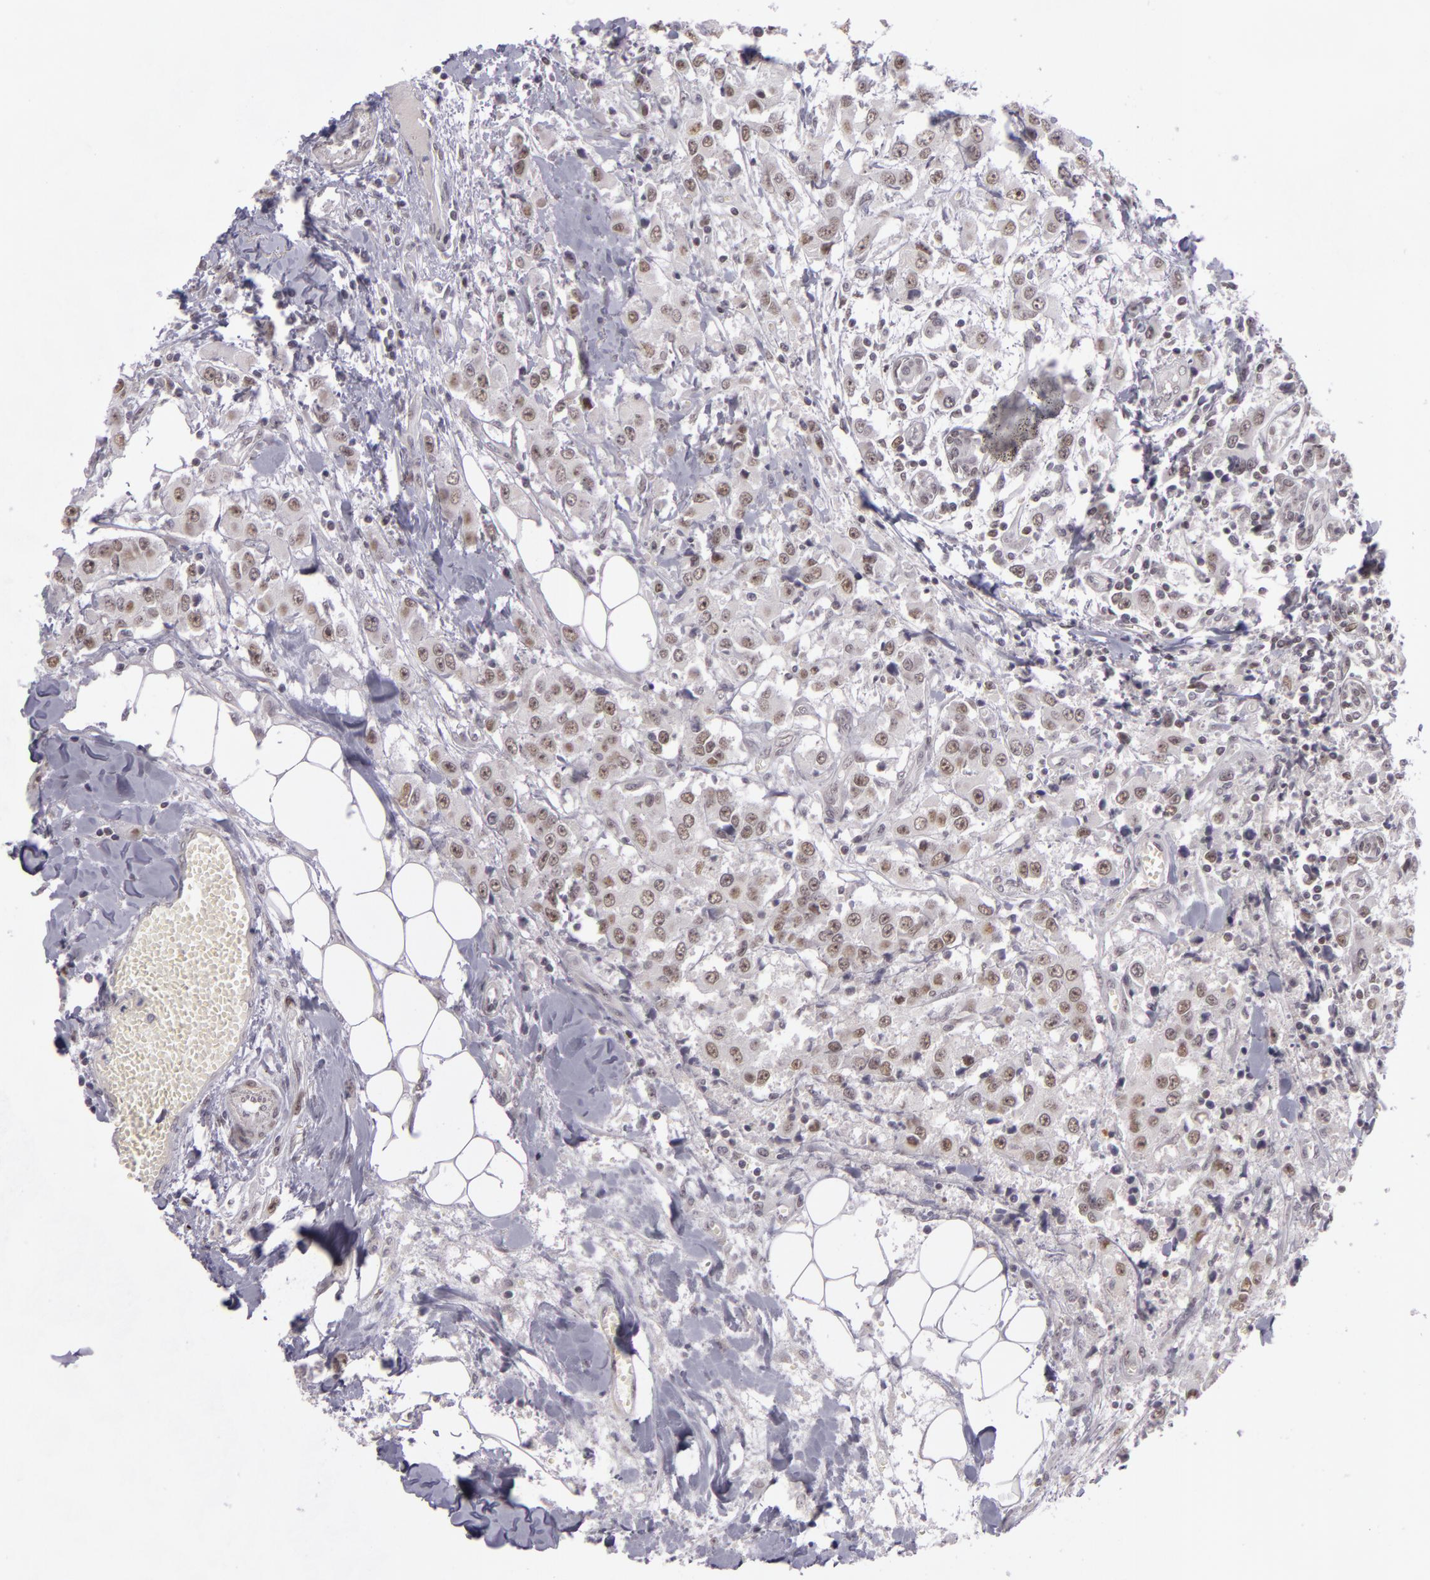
{"staining": {"intensity": "weak", "quantity": "<25%", "location": "nuclear"}, "tissue": "breast cancer", "cell_type": "Tumor cells", "image_type": "cancer", "snomed": [{"axis": "morphology", "description": "Duct carcinoma"}, {"axis": "topography", "description": "Breast"}], "caption": "DAB immunohistochemical staining of human breast infiltrating ductal carcinoma exhibits no significant staining in tumor cells.", "gene": "RRP7A", "patient": {"sex": "female", "age": 58}}